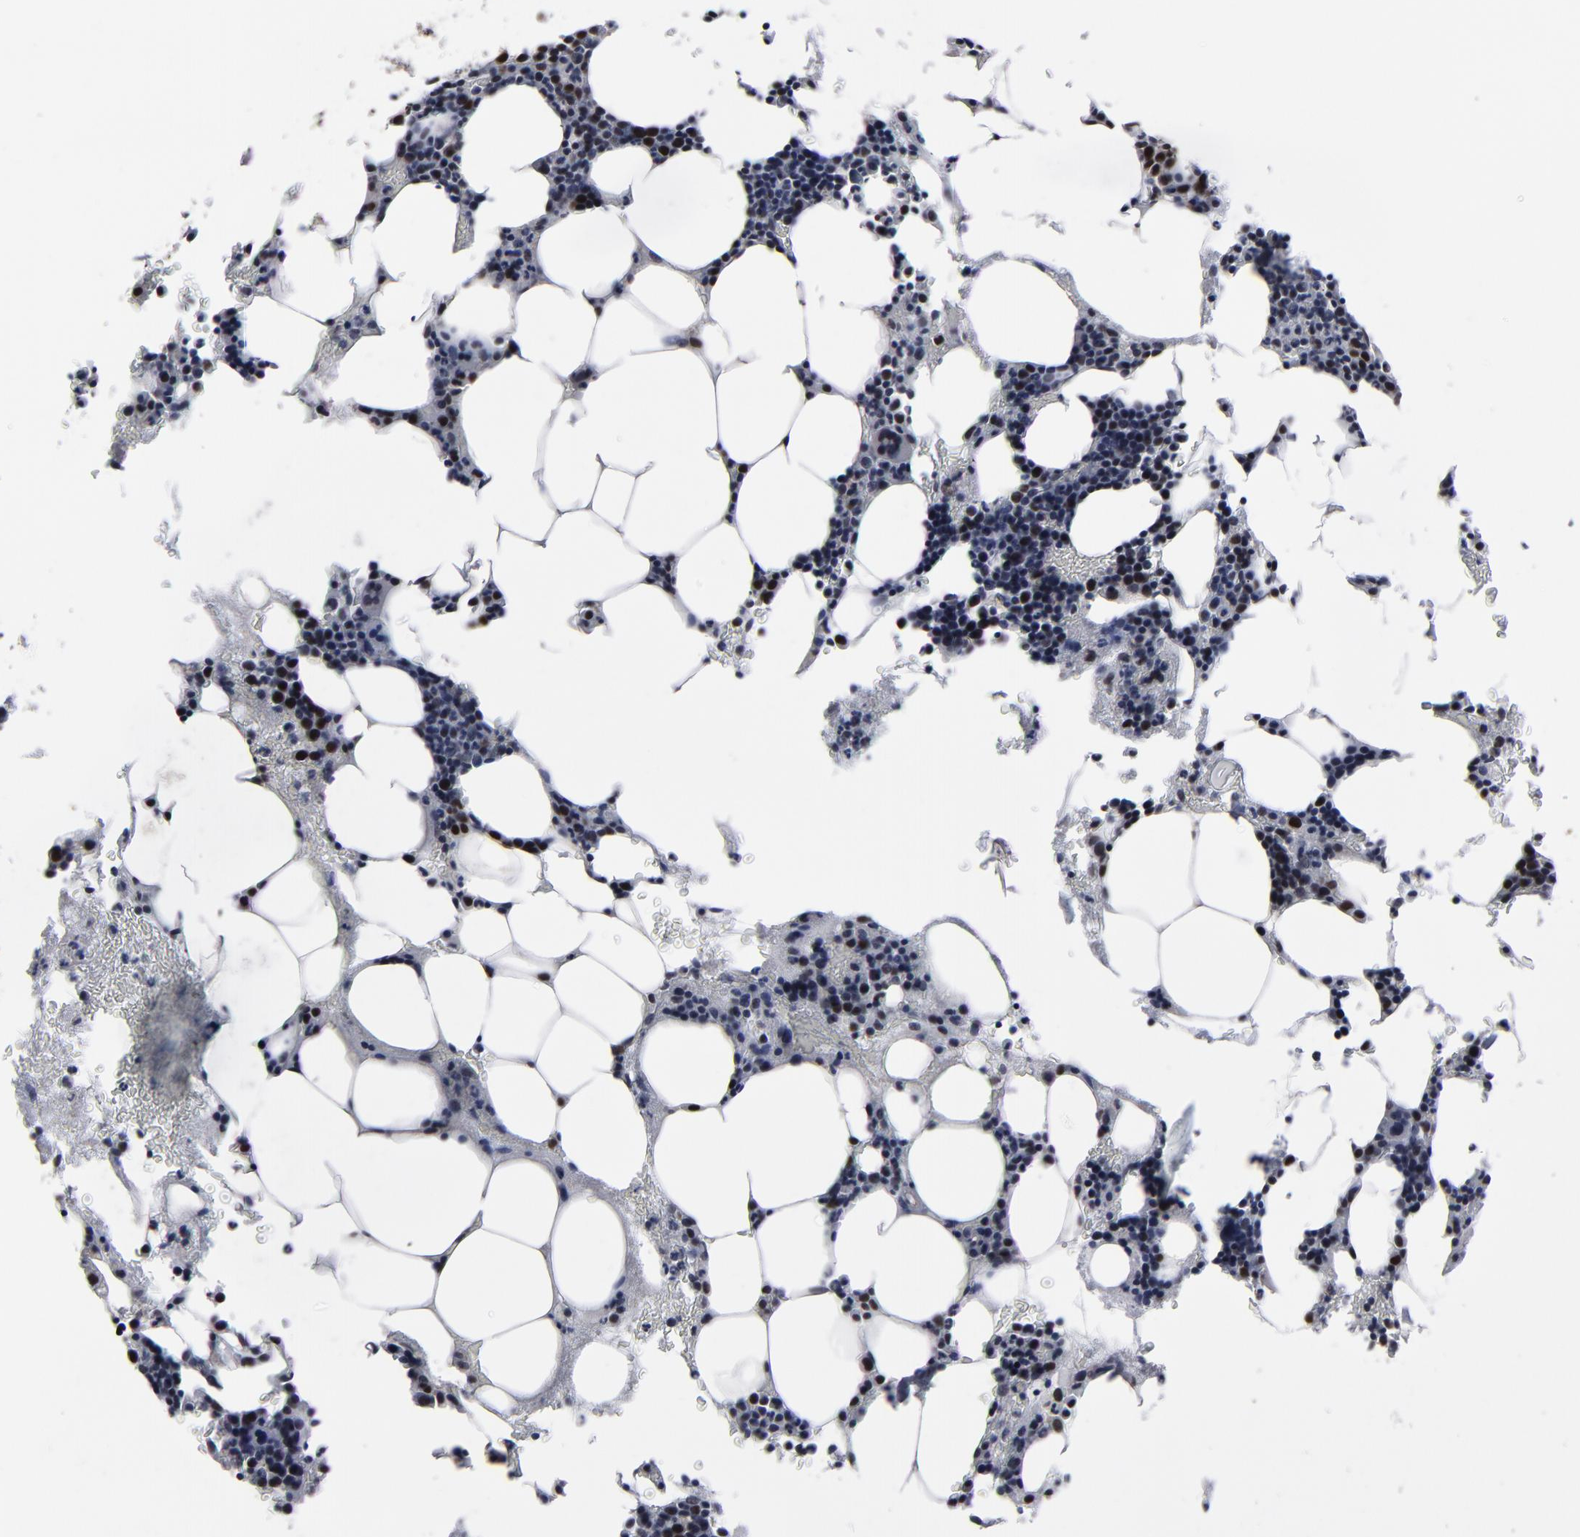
{"staining": {"intensity": "weak", "quantity": "<25%", "location": "nuclear"}, "tissue": "bone marrow", "cell_type": "Hematopoietic cells", "image_type": "normal", "snomed": [{"axis": "morphology", "description": "Normal tissue, NOS"}, {"axis": "topography", "description": "Bone marrow"}], "caption": "Hematopoietic cells show no significant expression in unremarkable bone marrow. Brightfield microscopy of immunohistochemistry stained with DAB (3,3'-diaminobenzidine) (brown) and hematoxylin (blue), captured at high magnification.", "gene": "SSRP1", "patient": {"sex": "male", "age": 78}}